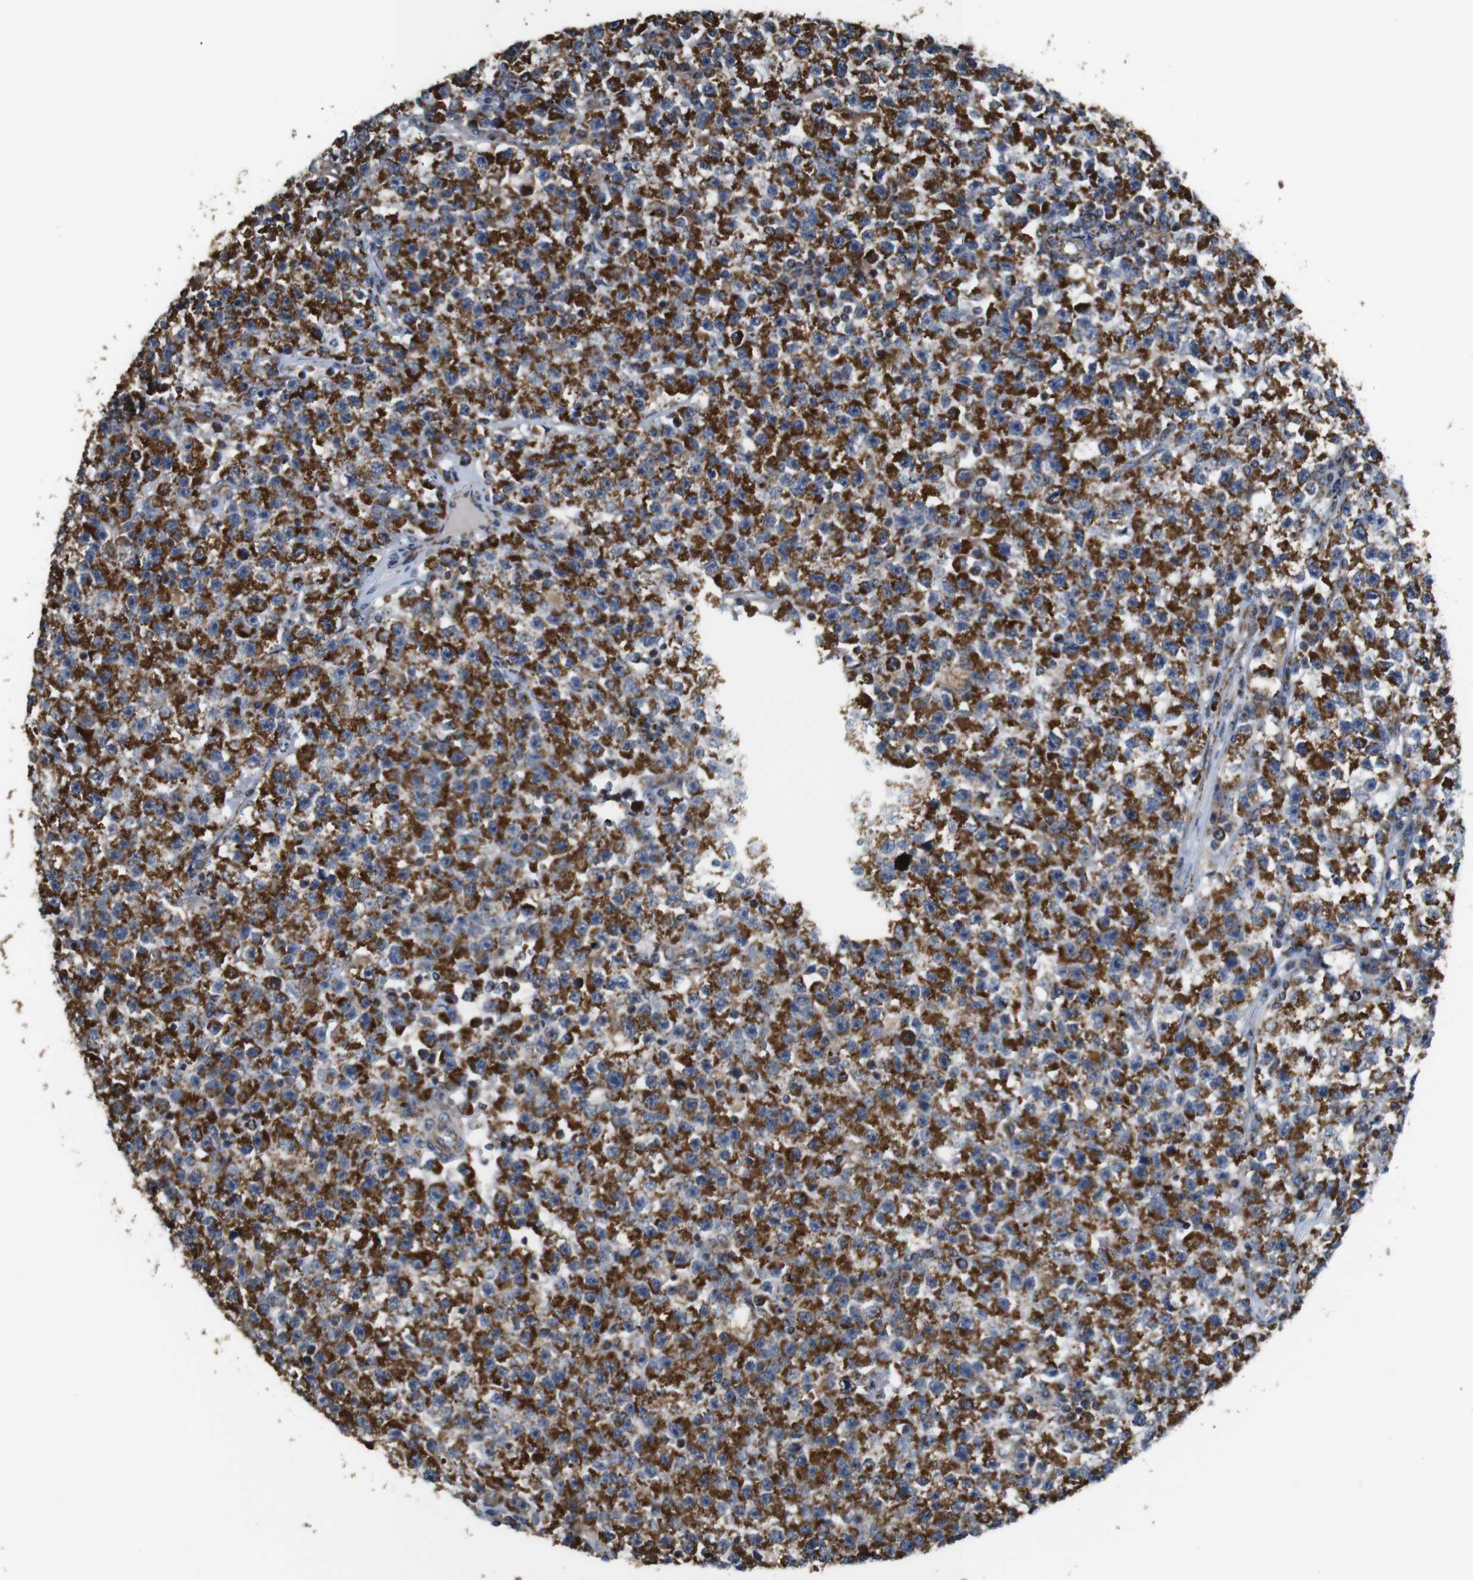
{"staining": {"intensity": "strong", "quantity": ">75%", "location": "cytoplasmic/membranous"}, "tissue": "testis cancer", "cell_type": "Tumor cells", "image_type": "cancer", "snomed": [{"axis": "morphology", "description": "Seminoma, NOS"}, {"axis": "topography", "description": "Testis"}], "caption": "Tumor cells demonstrate high levels of strong cytoplasmic/membranous positivity in approximately >75% of cells in testis cancer.", "gene": "NR3C2", "patient": {"sex": "male", "age": 22}}